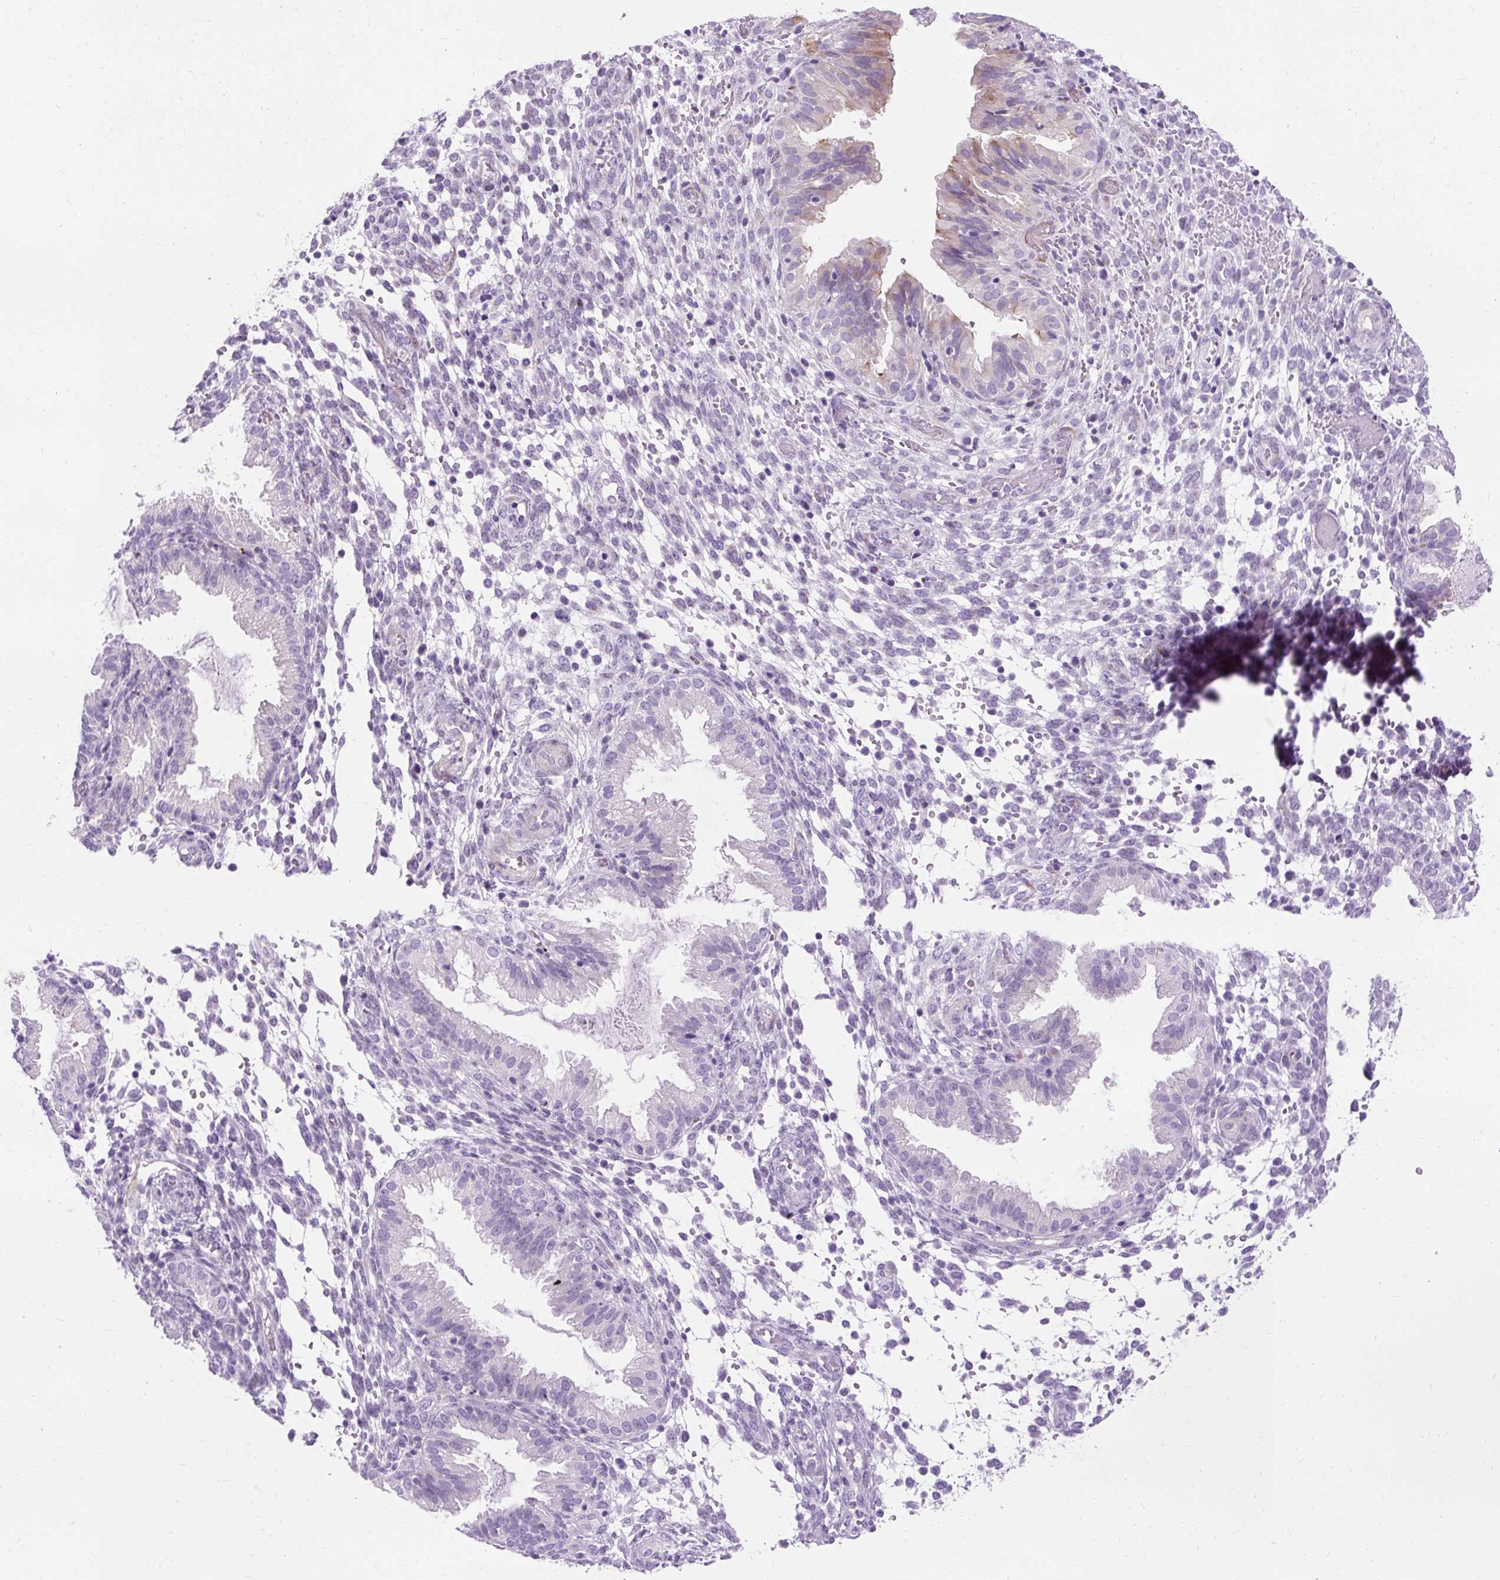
{"staining": {"intensity": "negative", "quantity": "none", "location": "none"}, "tissue": "endometrium", "cell_type": "Cells in endometrial stroma", "image_type": "normal", "snomed": [{"axis": "morphology", "description": "Normal tissue, NOS"}, {"axis": "topography", "description": "Endometrium"}], "caption": "DAB immunohistochemical staining of normal endometrium demonstrates no significant positivity in cells in endometrial stroma. (Immunohistochemistry (ihc), brightfield microscopy, high magnification).", "gene": "TMEM89", "patient": {"sex": "female", "age": 33}}